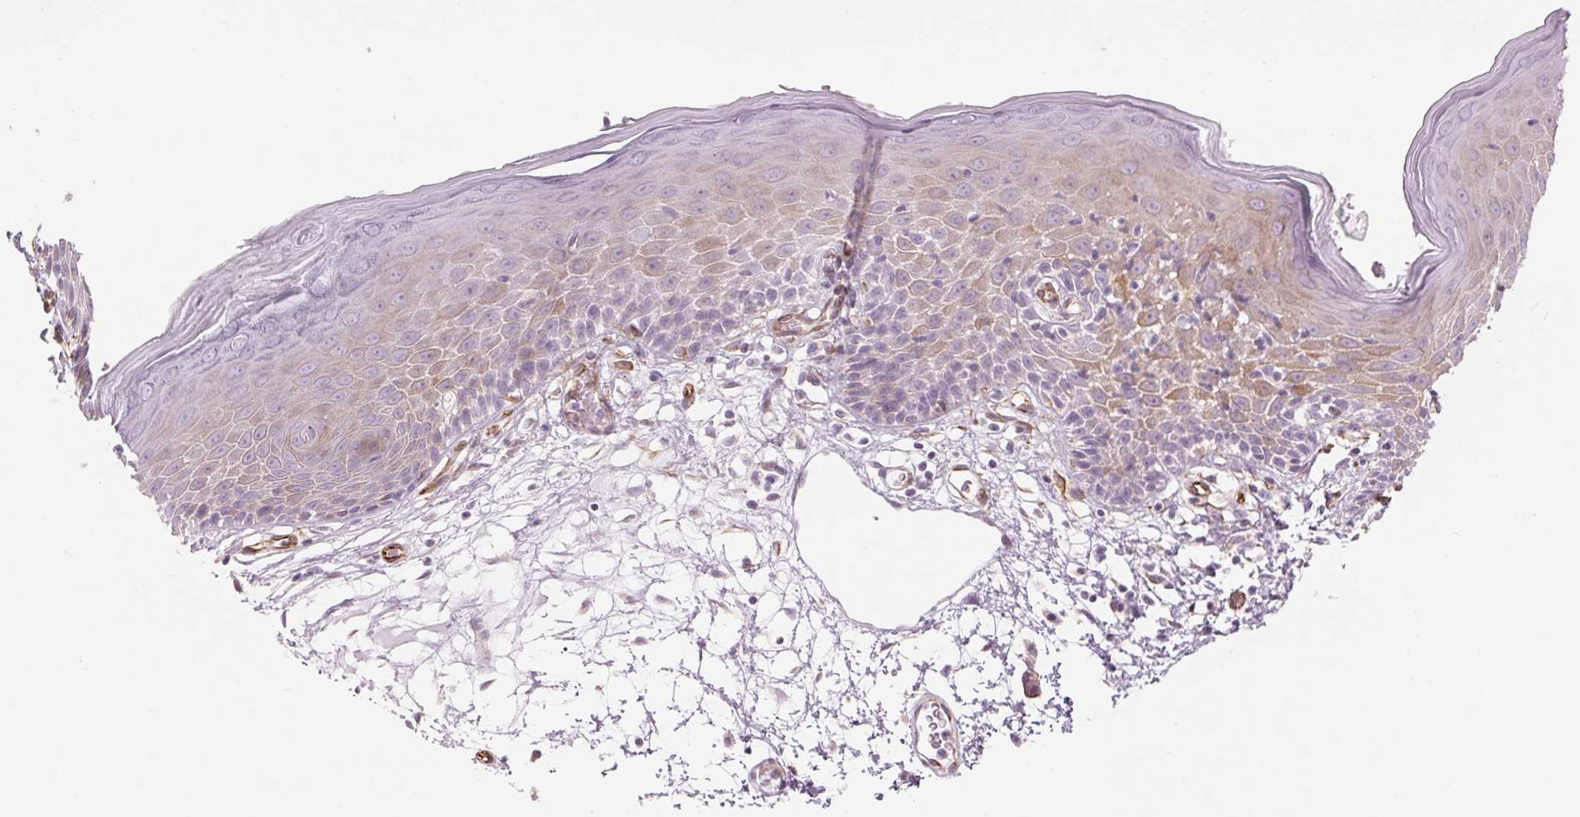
{"staining": {"intensity": "weak", "quantity": "25%-75%", "location": "cytoplasmic/membranous"}, "tissue": "skin", "cell_type": "Epidermal cells", "image_type": "normal", "snomed": [{"axis": "morphology", "description": "Normal tissue, NOS"}, {"axis": "topography", "description": "Vulva"}], "caption": "An immunohistochemistry histopathology image of unremarkable tissue is shown. Protein staining in brown shows weak cytoplasmic/membranous positivity in skin within epidermal cells. (Brightfield microscopy of DAB IHC at high magnification).", "gene": "CLPS", "patient": {"sex": "female", "age": 68}}